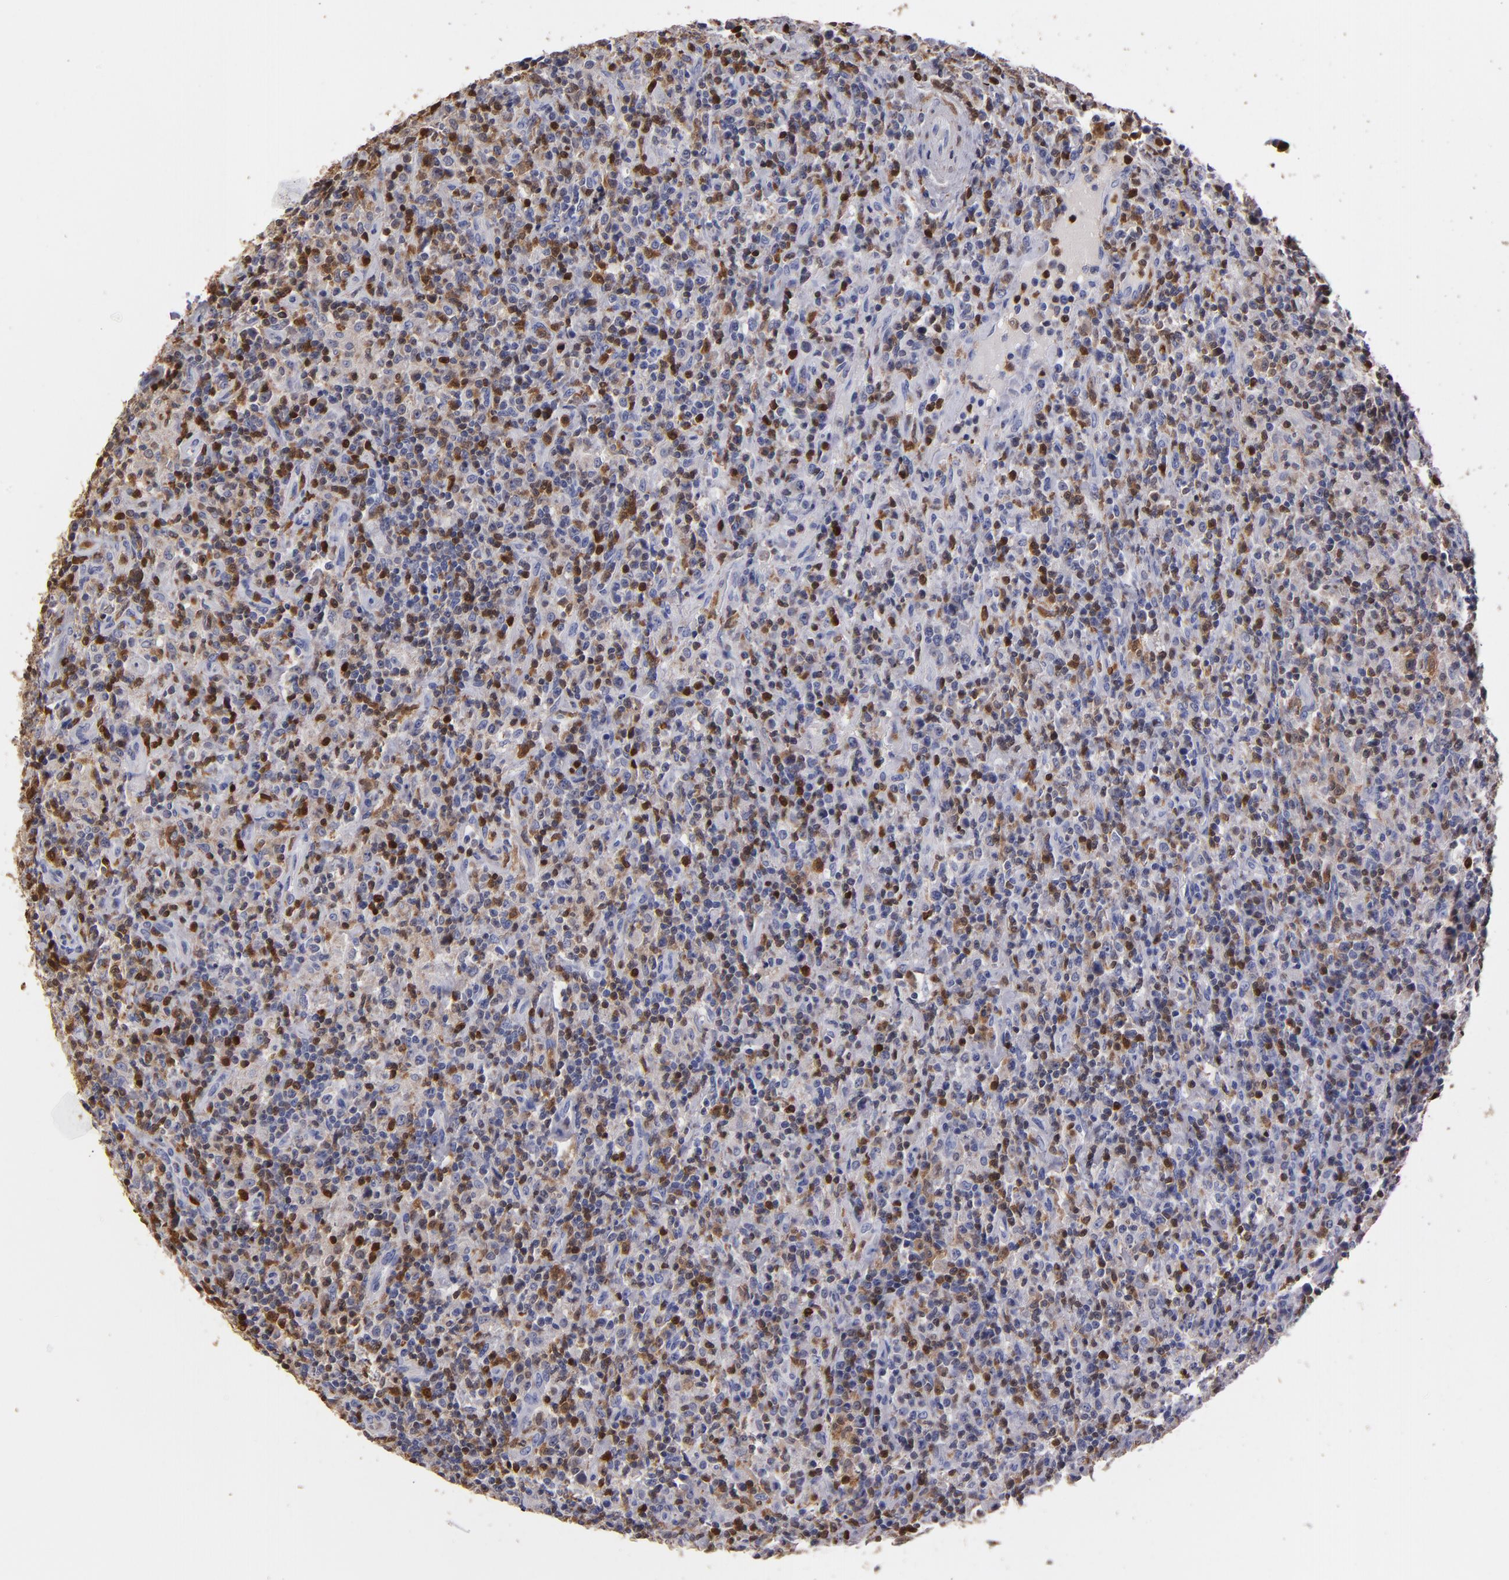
{"staining": {"intensity": "moderate", "quantity": "<25%", "location": "cytoplasmic/membranous,nuclear"}, "tissue": "lymphoma", "cell_type": "Tumor cells", "image_type": "cancer", "snomed": [{"axis": "morphology", "description": "Hodgkin's disease, NOS"}, {"axis": "topography", "description": "Lymph node"}], "caption": "Immunohistochemical staining of human Hodgkin's disease reveals moderate cytoplasmic/membranous and nuclear protein staining in about <25% of tumor cells. (brown staining indicates protein expression, while blue staining denotes nuclei).", "gene": "S100A4", "patient": {"sex": "male", "age": 65}}